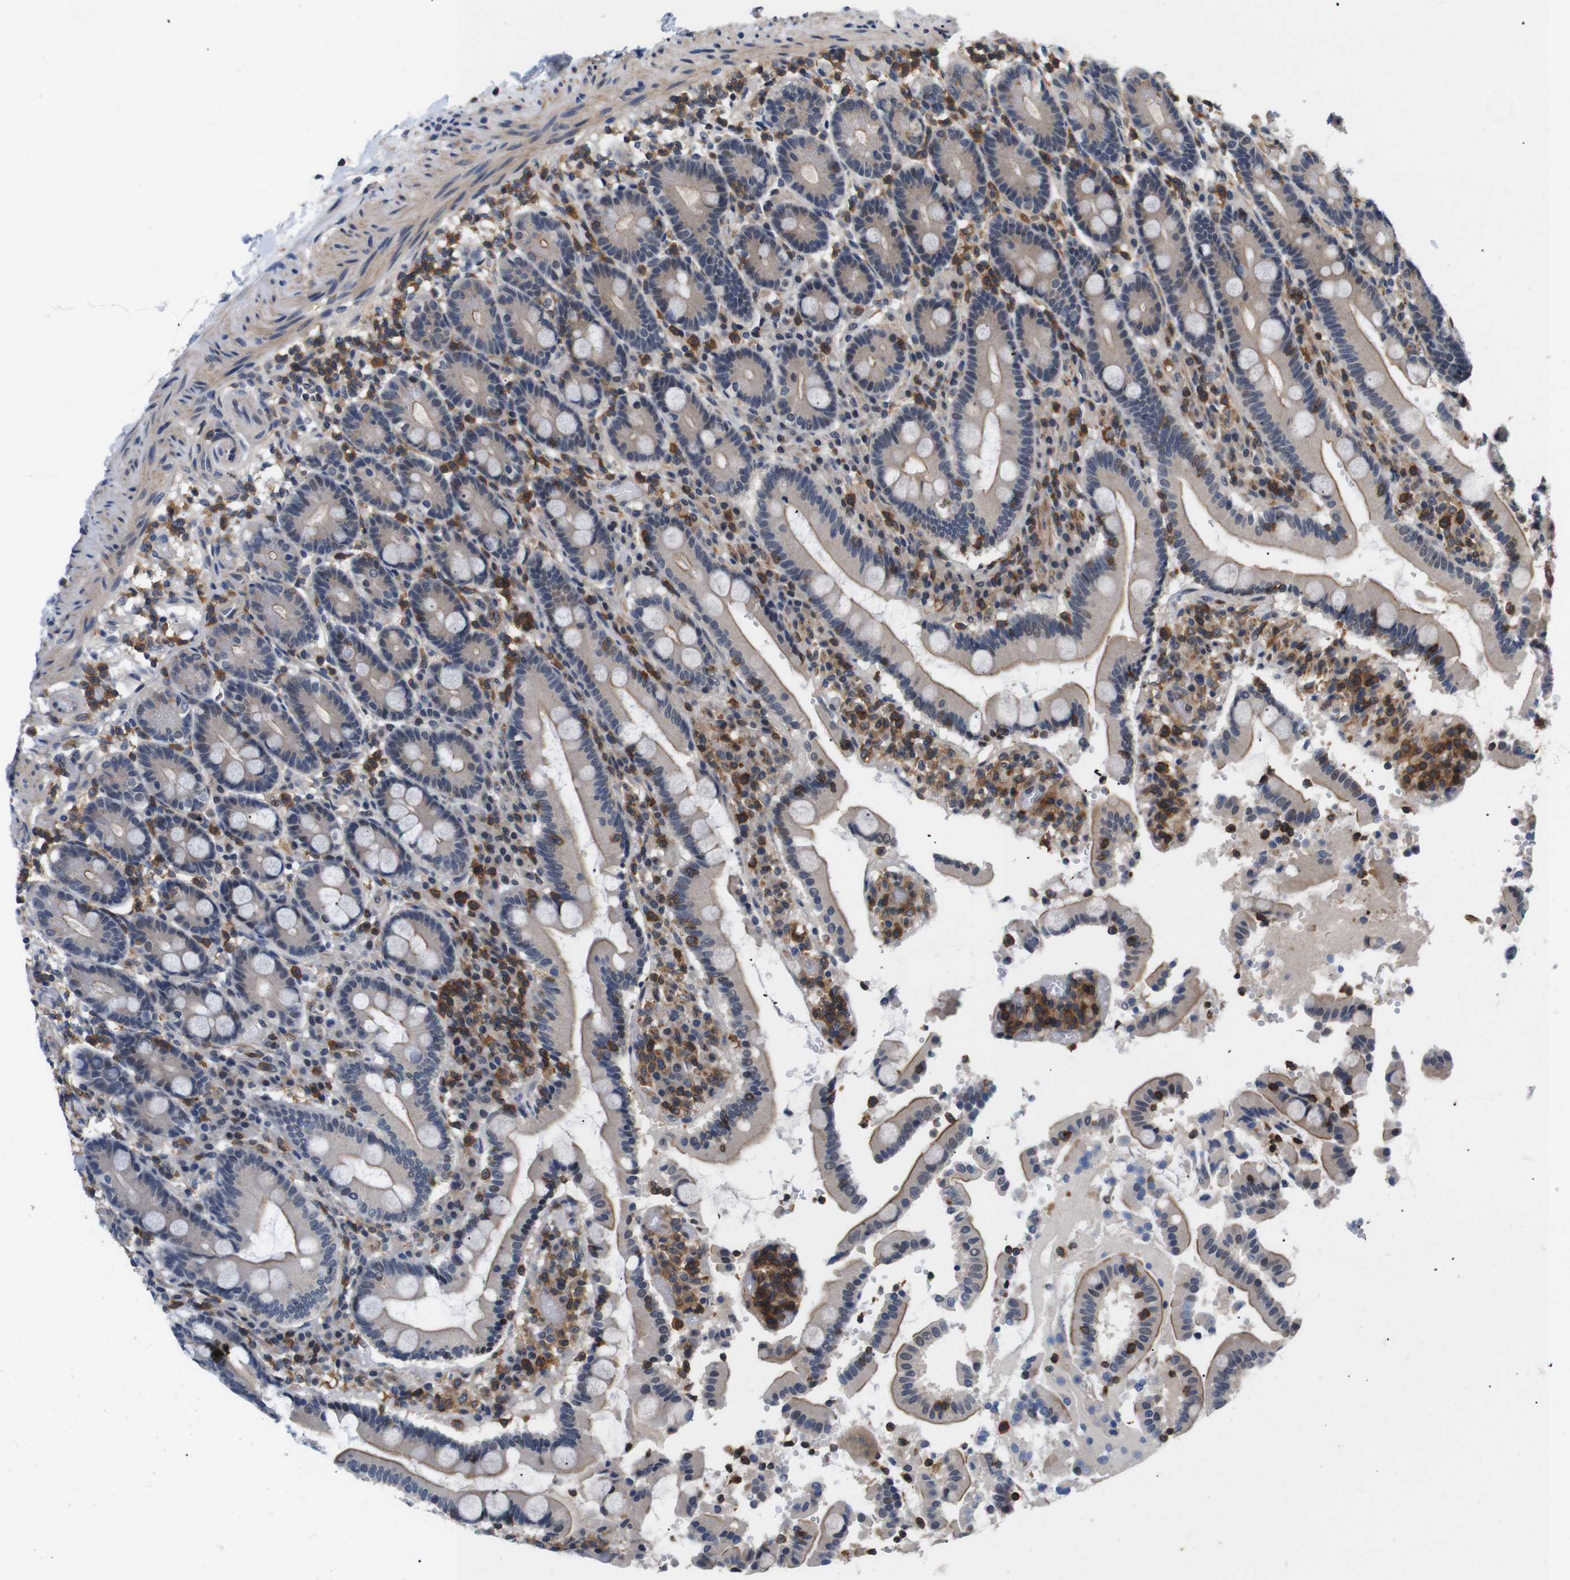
{"staining": {"intensity": "moderate", "quantity": "<25%", "location": "cytoplasmic/membranous"}, "tissue": "duodenum", "cell_type": "Glandular cells", "image_type": "normal", "snomed": [{"axis": "morphology", "description": "Normal tissue, NOS"}, {"axis": "topography", "description": "Small intestine, NOS"}], "caption": "High-magnification brightfield microscopy of benign duodenum stained with DAB (brown) and counterstained with hematoxylin (blue). glandular cells exhibit moderate cytoplasmic/membranous expression is appreciated in about<25% of cells.", "gene": "BRWD3", "patient": {"sex": "female", "age": 71}}